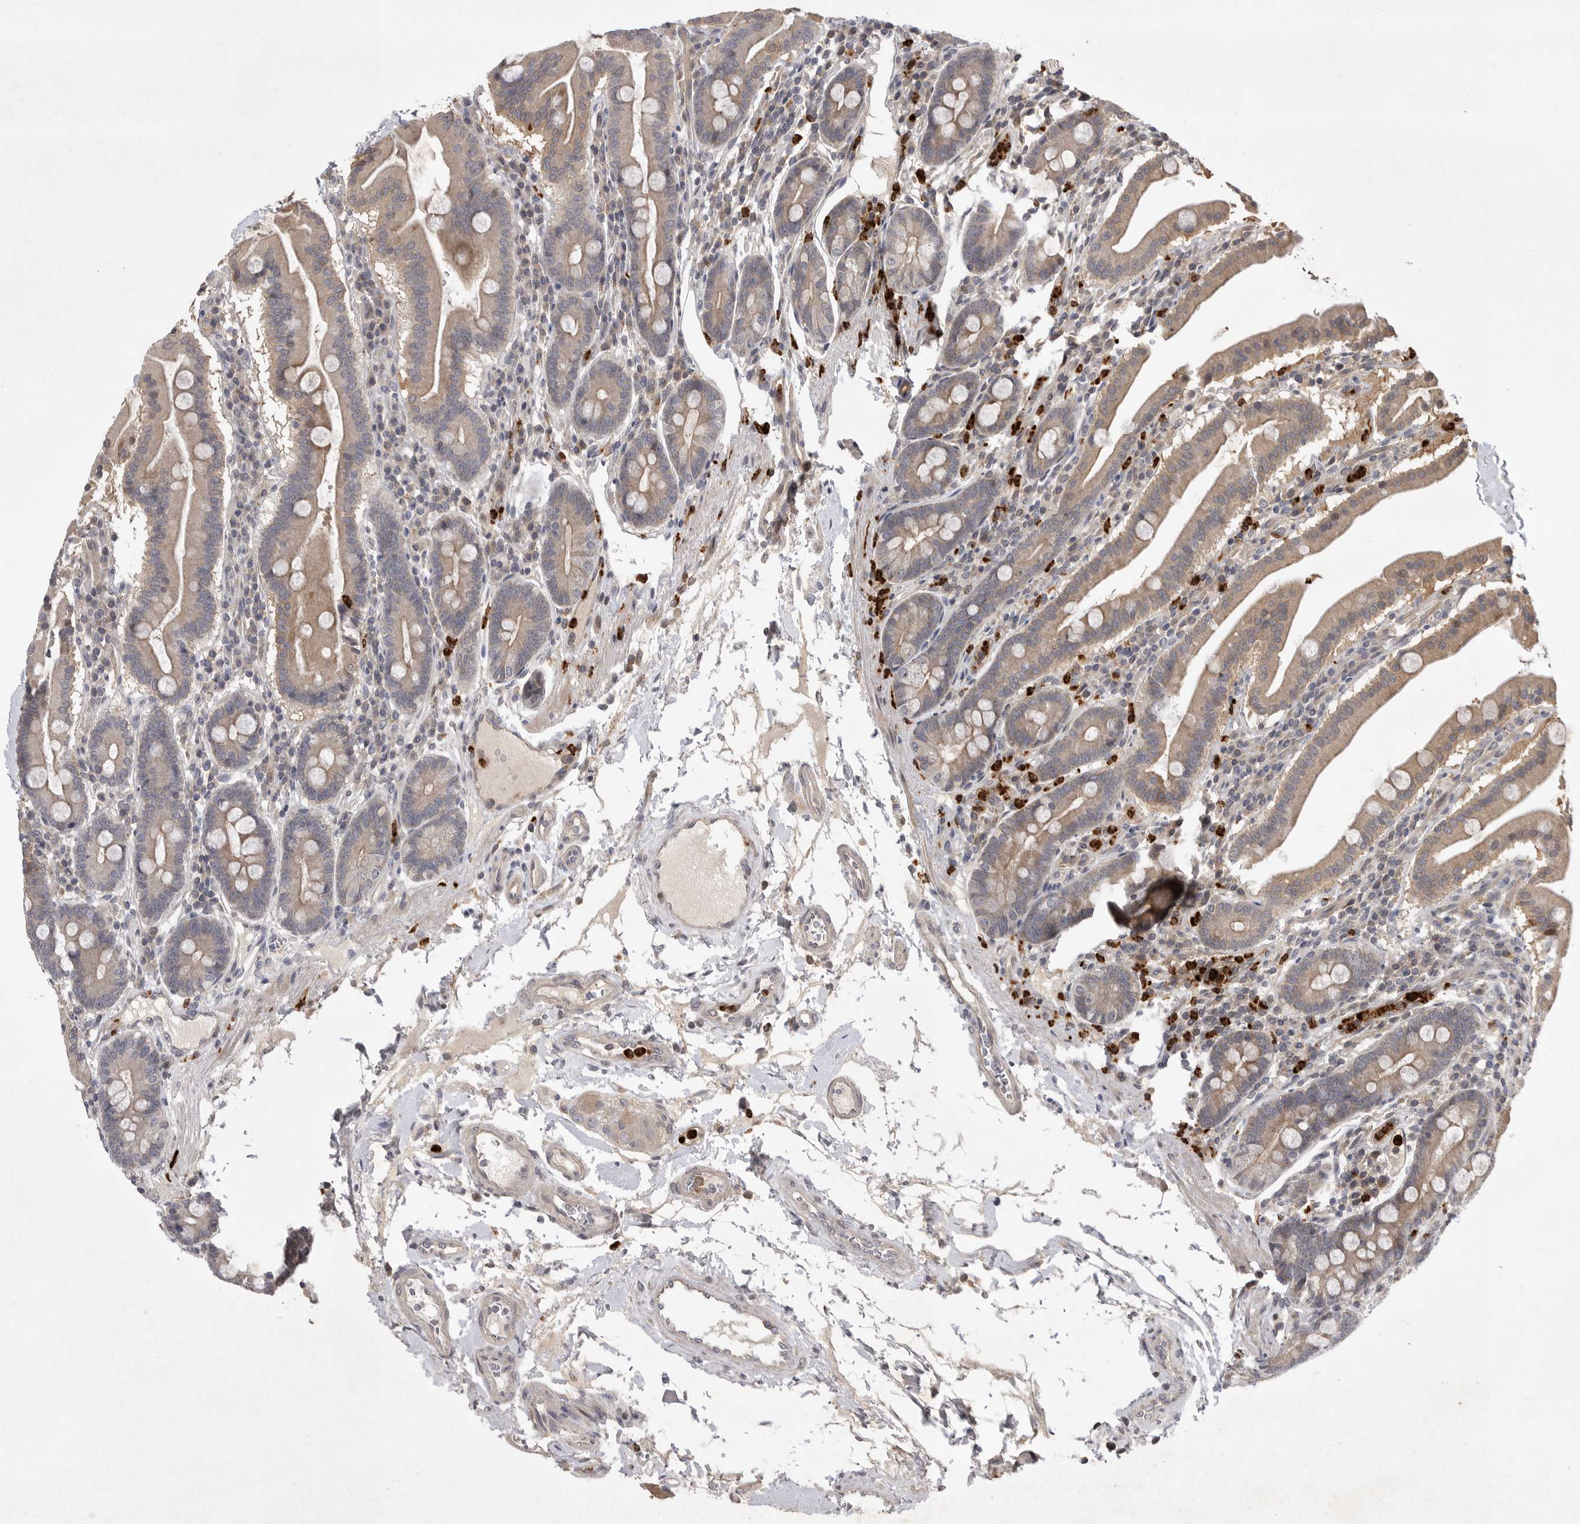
{"staining": {"intensity": "weak", "quantity": "25%-75%", "location": "cytoplasmic/membranous"}, "tissue": "duodenum", "cell_type": "Glandular cells", "image_type": "normal", "snomed": [{"axis": "morphology", "description": "Normal tissue, NOS"}, {"axis": "morphology", "description": "Adenocarcinoma, NOS"}, {"axis": "topography", "description": "Pancreas"}, {"axis": "topography", "description": "Duodenum"}], "caption": "About 25%-75% of glandular cells in benign human duodenum reveal weak cytoplasmic/membranous protein expression as visualized by brown immunohistochemical staining.", "gene": "UBE3D", "patient": {"sex": "male", "age": 50}}